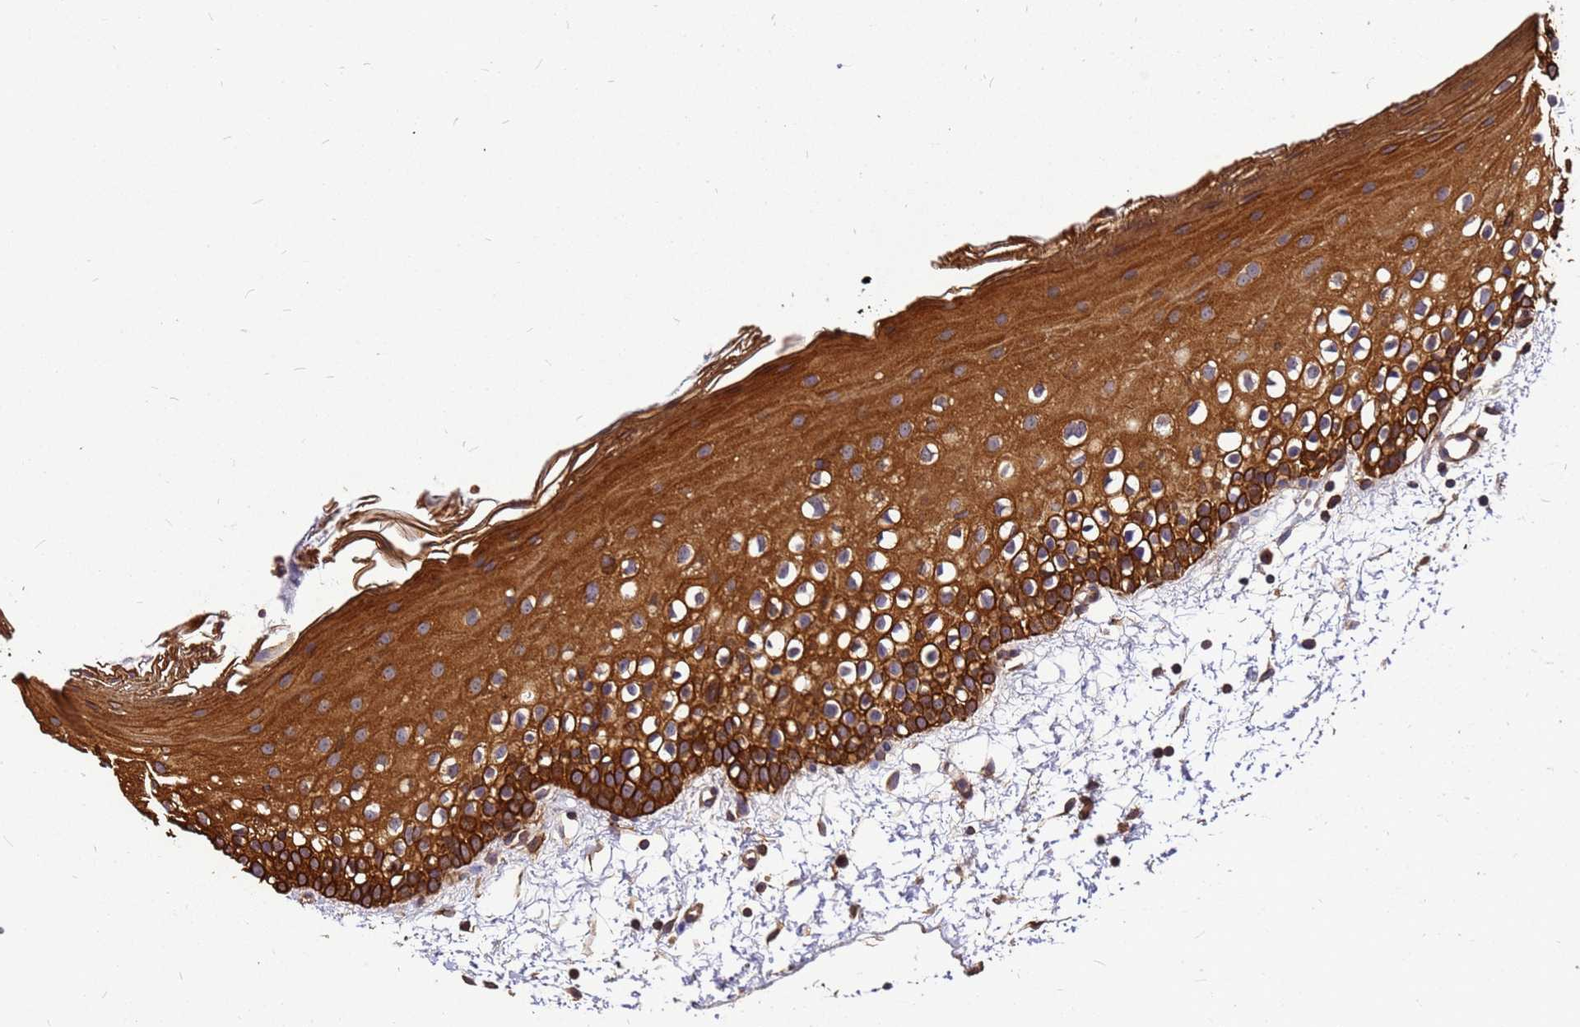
{"staining": {"intensity": "strong", "quantity": ">75%", "location": "cytoplasmic/membranous,nuclear"}, "tissue": "oral mucosa", "cell_type": "Squamous epithelial cells", "image_type": "normal", "snomed": [{"axis": "morphology", "description": "Normal tissue, NOS"}, {"axis": "topography", "description": "Oral tissue"}], "caption": "Strong cytoplasmic/membranous,nuclear positivity for a protein is identified in approximately >75% of squamous epithelial cells of benign oral mucosa using immunohistochemistry (IHC).", "gene": "ZNF618", "patient": {"sex": "male", "age": 28}}